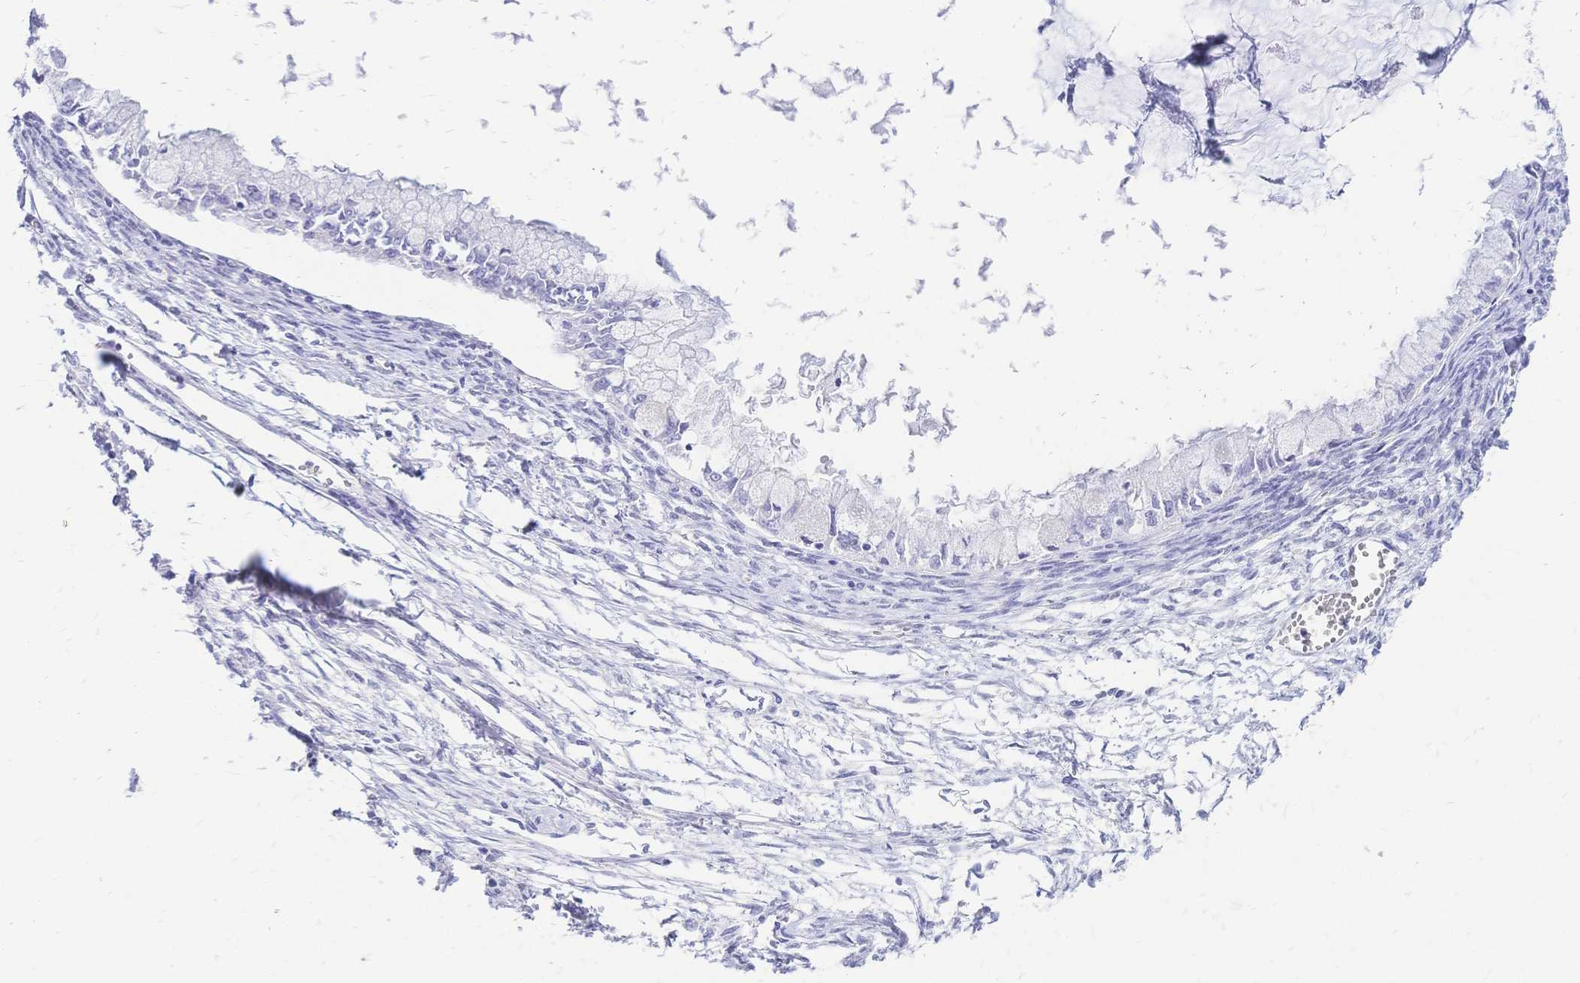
{"staining": {"intensity": "negative", "quantity": "none", "location": "none"}, "tissue": "ovarian cancer", "cell_type": "Tumor cells", "image_type": "cancer", "snomed": [{"axis": "morphology", "description": "Cystadenocarcinoma, mucinous, NOS"}, {"axis": "topography", "description": "Ovary"}], "caption": "Immunohistochemical staining of human ovarian cancer (mucinous cystadenocarcinoma) displays no significant positivity in tumor cells.", "gene": "FA2H", "patient": {"sex": "female", "age": 34}}